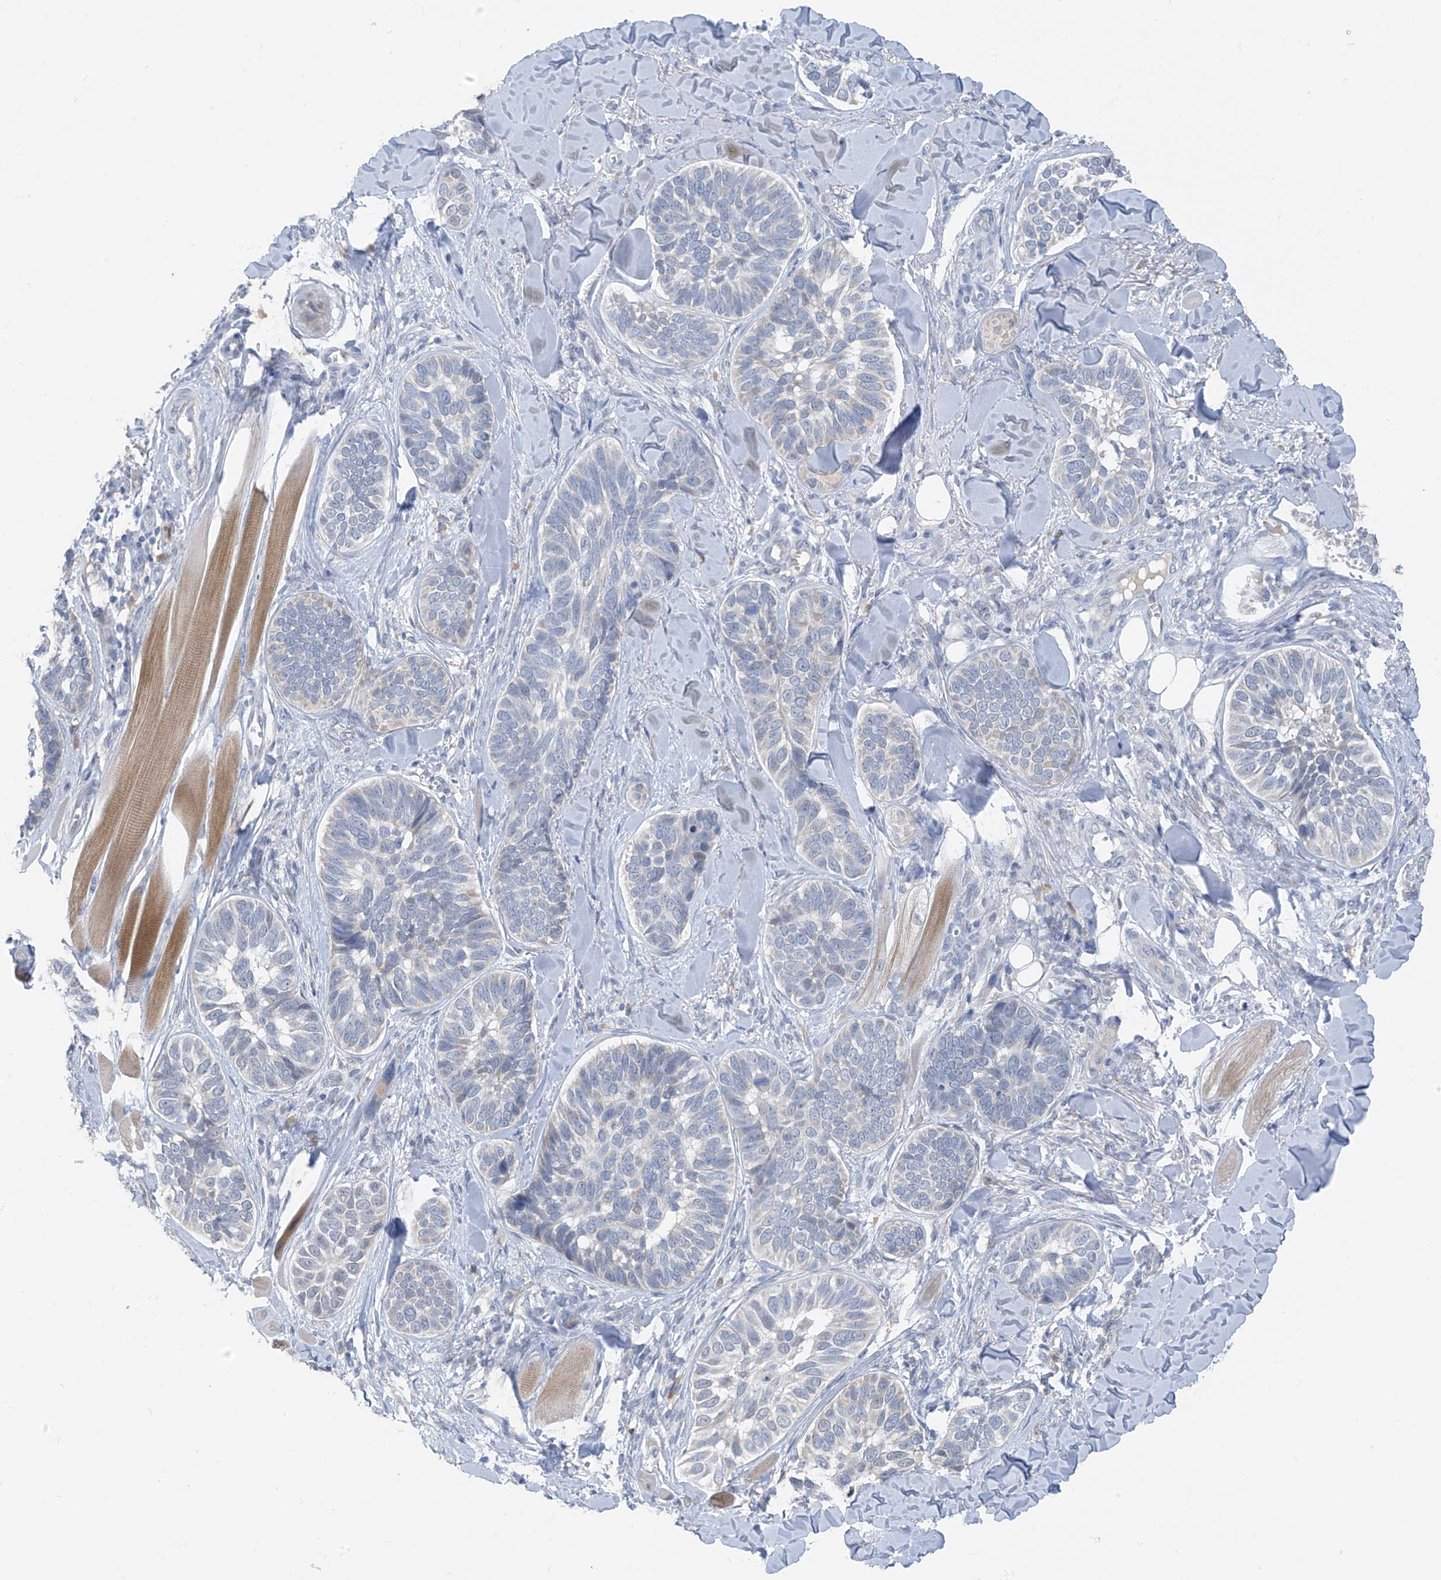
{"staining": {"intensity": "negative", "quantity": "none", "location": "none"}, "tissue": "skin cancer", "cell_type": "Tumor cells", "image_type": "cancer", "snomed": [{"axis": "morphology", "description": "Basal cell carcinoma"}, {"axis": "topography", "description": "Skin"}], "caption": "Immunohistochemical staining of human skin cancer demonstrates no significant positivity in tumor cells.", "gene": "CYP4V2", "patient": {"sex": "male", "age": 62}}